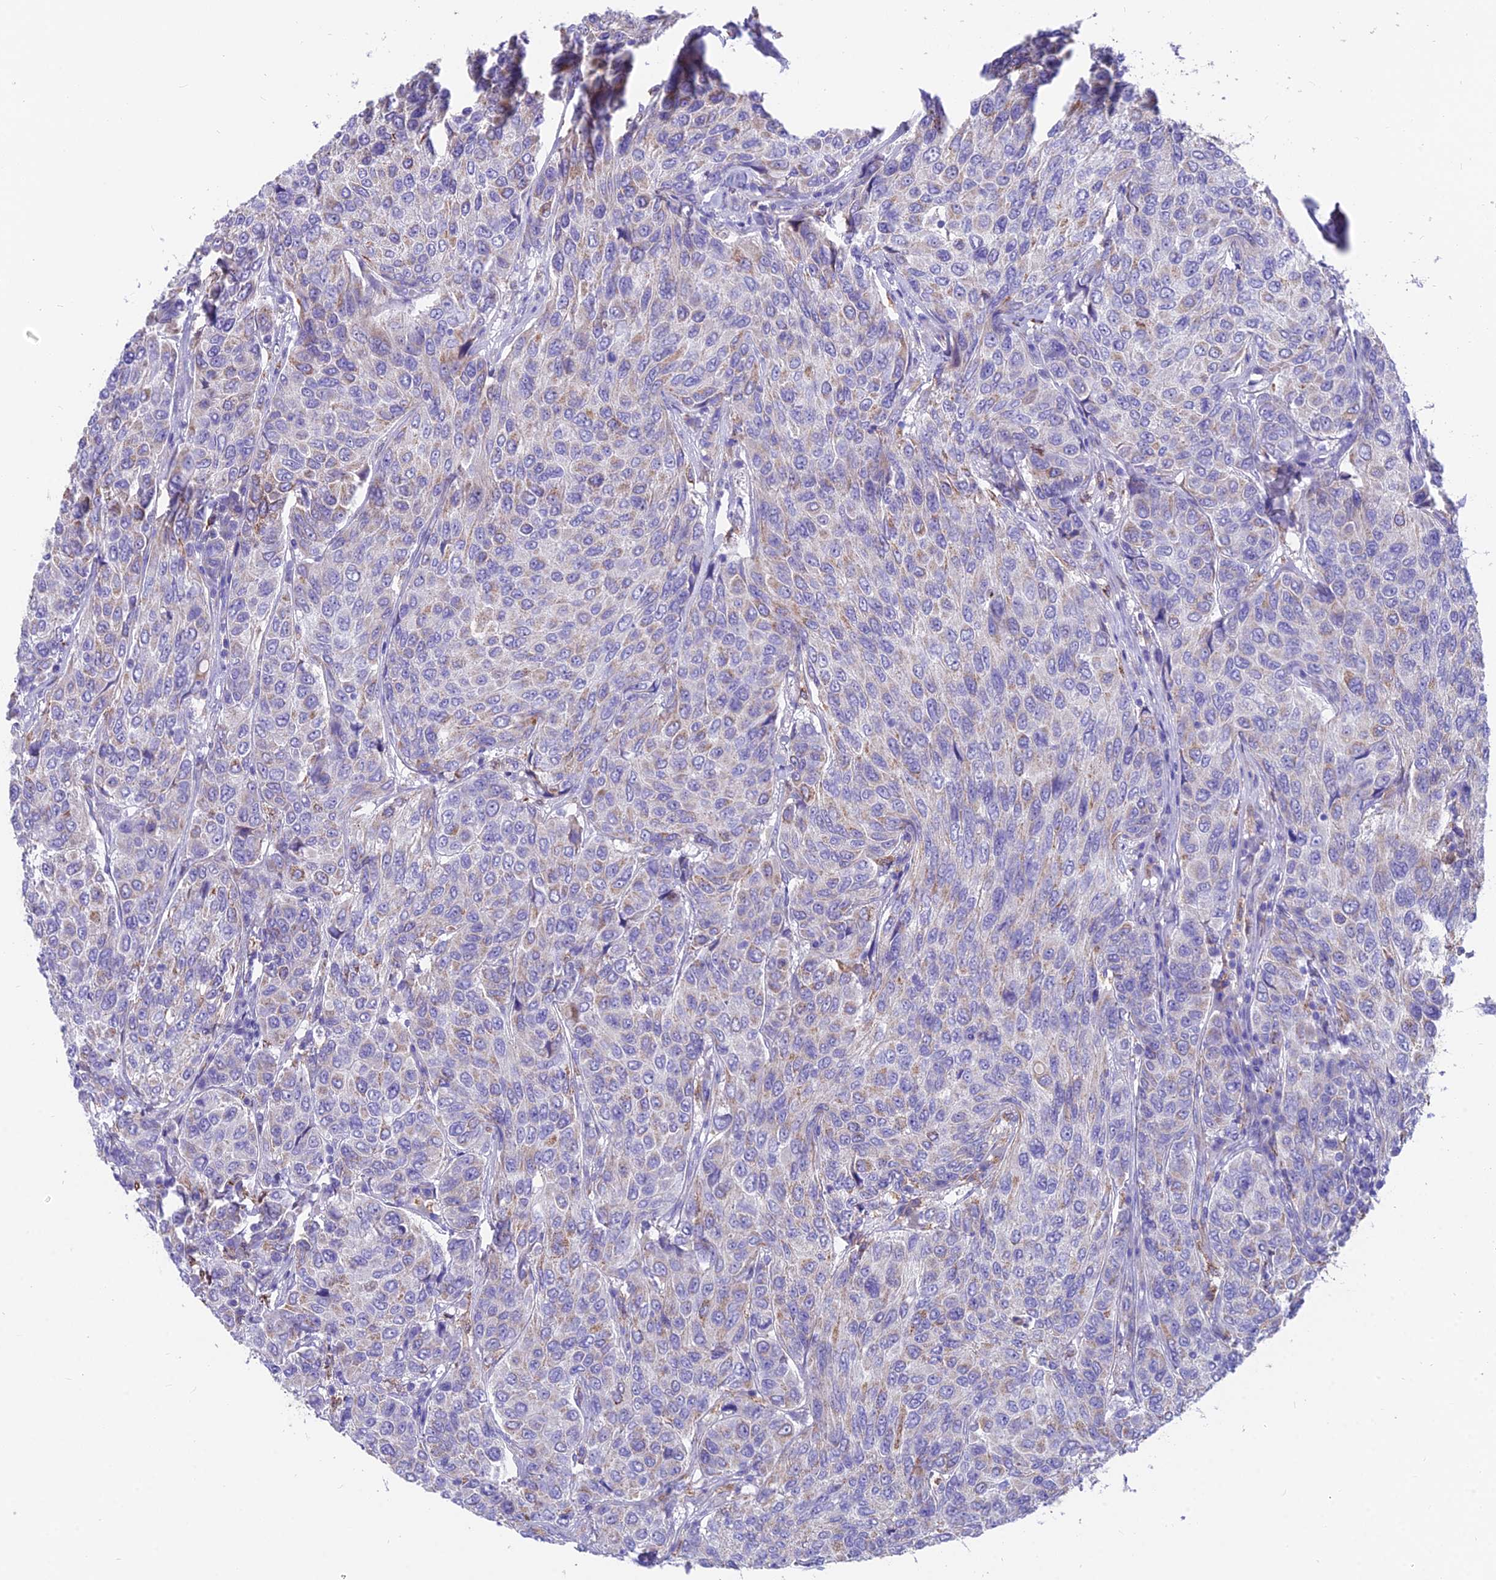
{"staining": {"intensity": "moderate", "quantity": "<25%", "location": "cytoplasmic/membranous"}, "tissue": "breast cancer", "cell_type": "Tumor cells", "image_type": "cancer", "snomed": [{"axis": "morphology", "description": "Duct carcinoma"}, {"axis": "topography", "description": "Breast"}], "caption": "High-power microscopy captured an immunohistochemistry (IHC) histopathology image of breast cancer (invasive ductal carcinoma), revealing moderate cytoplasmic/membranous expression in about <25% of tumor cells.", "gene": "TIGD6", "patient": {"sex": "female", "age": 55}}